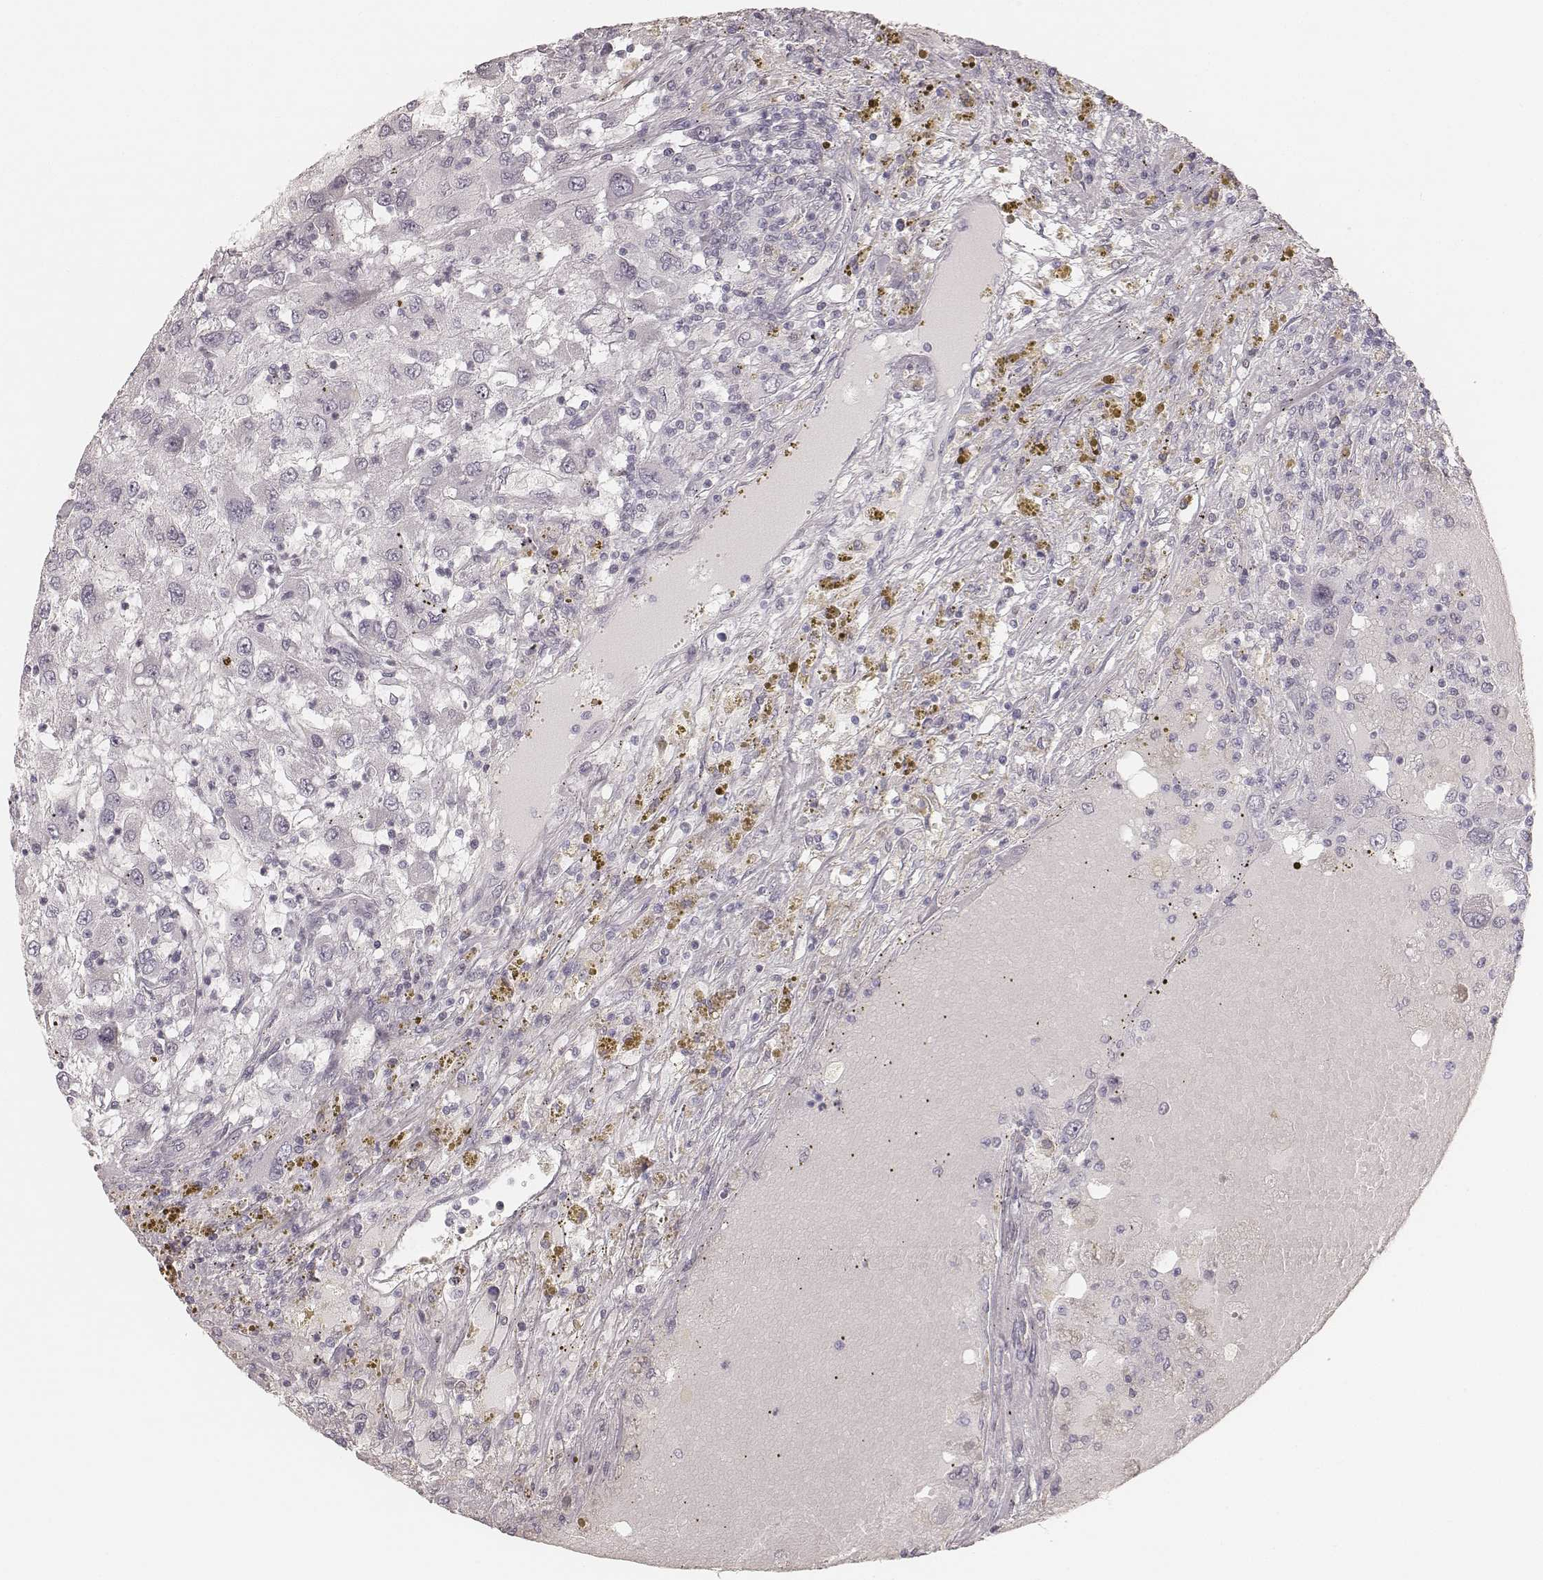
{"staining": {"intensity": "negative", "quantity": "none", "location": "none"}, "tissue": "renal cancer", "cell_type": "Tumor cells", "image_type": "cancer", "snomed": [{"axis": "morphology", "description": "Adenocarcinoma, NOS"}, {"axis": "topography", "description": "Kidney"}], "caption": "Renal adenocarcinoma was stained to show a protein in brown. There is no significant staining in tumor cells. The staining was performed using DAB to visualize the protein expression in brown, while the nuclei were stained in blue with hematoxylin (Magnification: 20x).", "gene": "KRT72", "patient": {"sex": "female", "age": 67}}